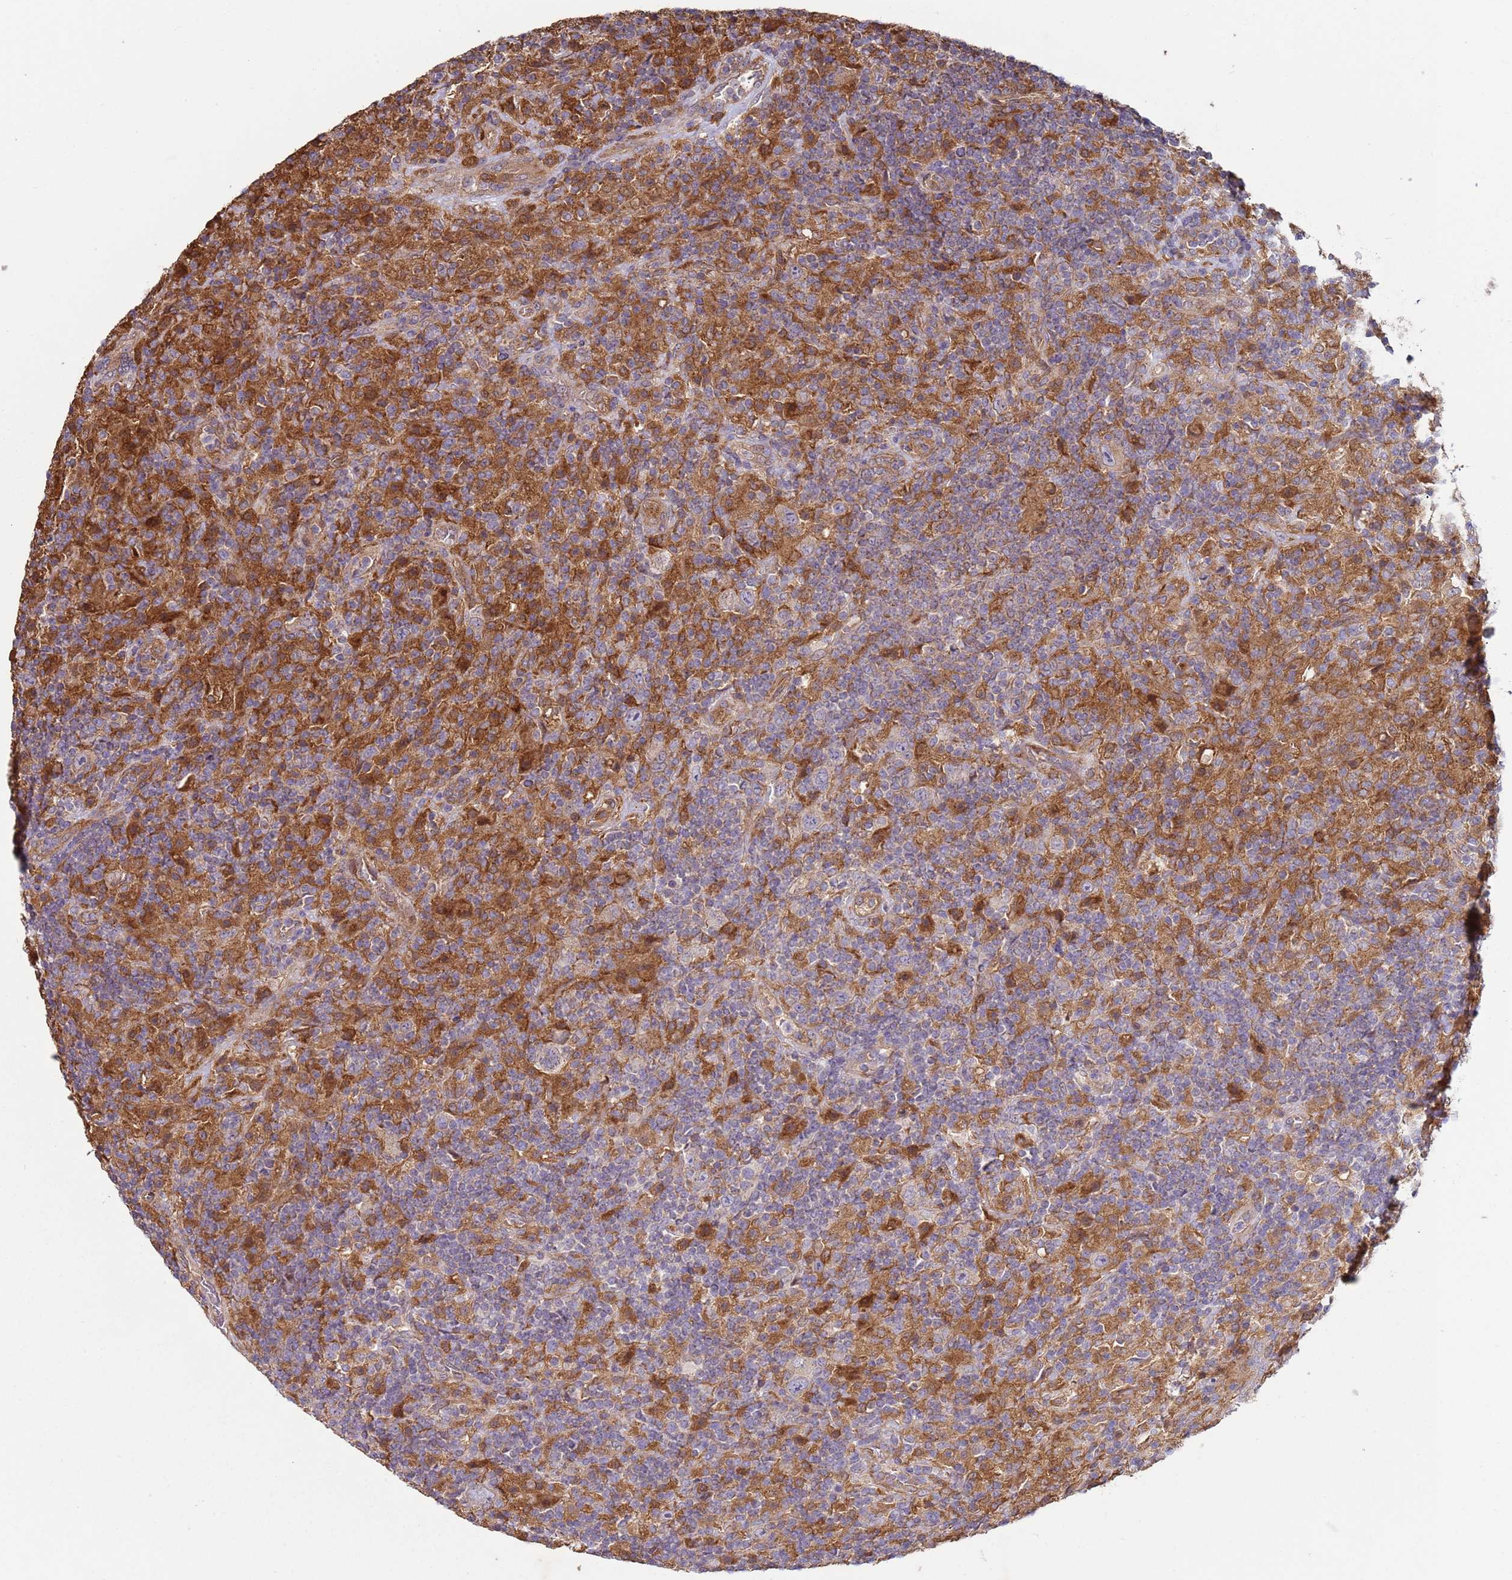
{"staining": {"intensity": "weak", "quantity": "25%-75%", "location": "cytoplasmic/membranous"}, "tissue": "lymphoma", "cell_type": "Tumor cells", "image_type": "cancer", "snomed": [{"axis": "morphology", "description": "Hodgkin's disease, NOS"}, {"axis": "topography", "description": "Lymph node"}], "caption": "This histopathology image demonstrates IHC staining of Hodgkin's disease, with low weak cytoplasmic/membranous staining in about 25%-75% of tumor cells.", "gene": "DIP2B", "patient": {"sex": "male", "age": 70}}